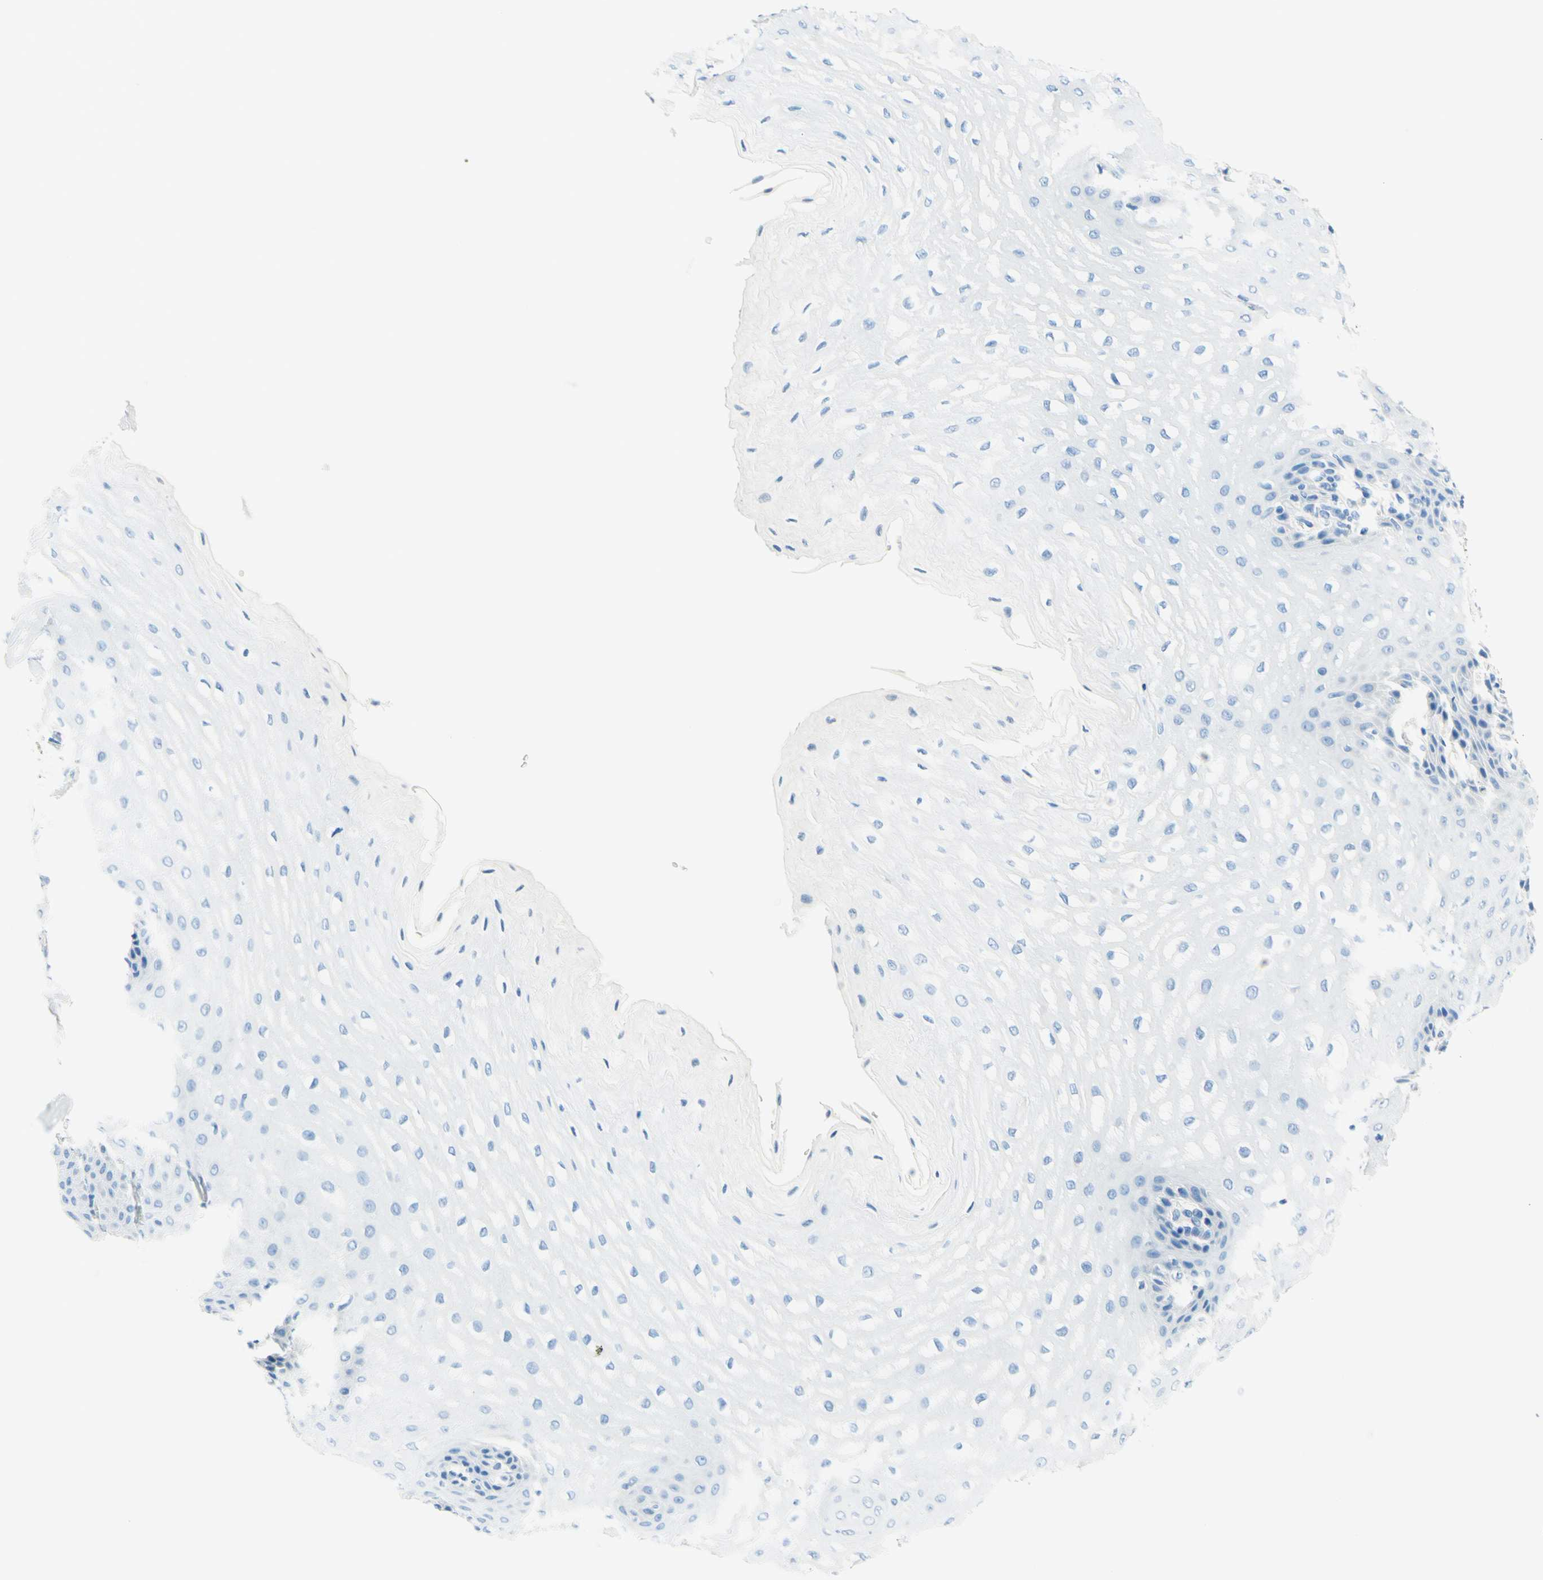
{"staining": {"intensity": "negative", "quantity": "none", "location": "none"}, "tissue": "esophagus", "cell_type": "Squamous epithelial cells", "image_type": "normal", "snomed": [{"axis": "morphology", "description": "Normal tissue, NOS"}, {"axis": "topography", "description": "Esophagus"}], "caption": "Benign esophagus was stained to show a protein in brown. There is no significant expression in squamous epithelial cells.", "gene": "PASD1", "patient": {"sex": "male", "age": 54}}